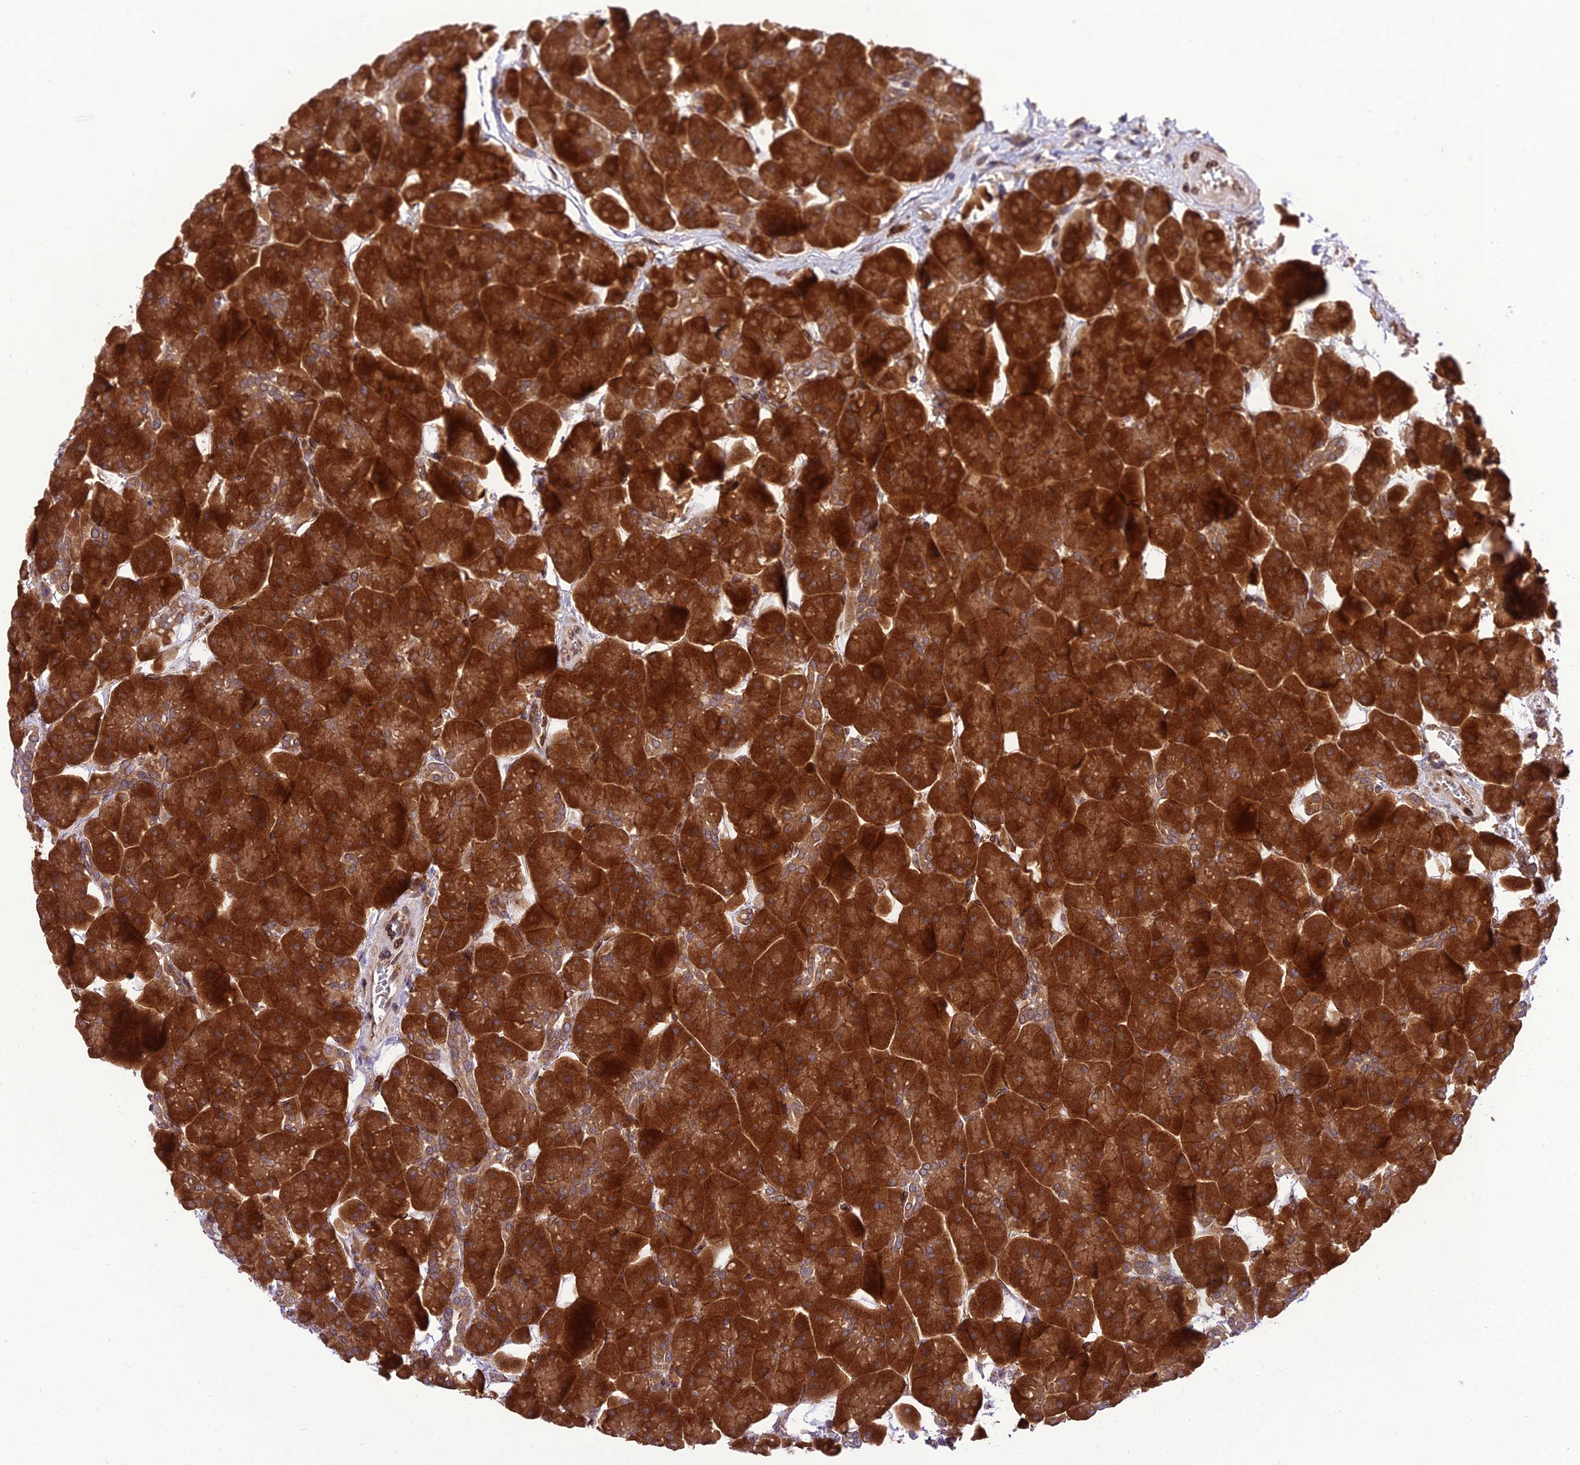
{"staining": {"intensity": "strong", "quantity": ">75%", "location": "cytoplasmic/membranous"}, "tissue": "pancreas", "cell_type": "Exocrine glandular cells", "image_type": "normal", "snomed": [{"axis": "morphology", "description": "Normal tissue, NOS"}, {"axis": "topography", "description": "Pancreas"}], "caption": "High-magnification brightfield microscopy of unremarkable pancreas stained with DAB (3,3'-diaminobenzidine) (brown) and counterstained with hematoxylin (blue). exocrine glandular cells exhibit strong cytoplasmic/membranous expression is identified in approximately>75% of cells. The staining was performed using DAB (3,3'-diaminobenzidine), with brown indicating positive protein expression. Nuclei are stained blue with hematoxylin.", "gene": "DHCR7", "patient": {"sex": "male", "age": 66}}